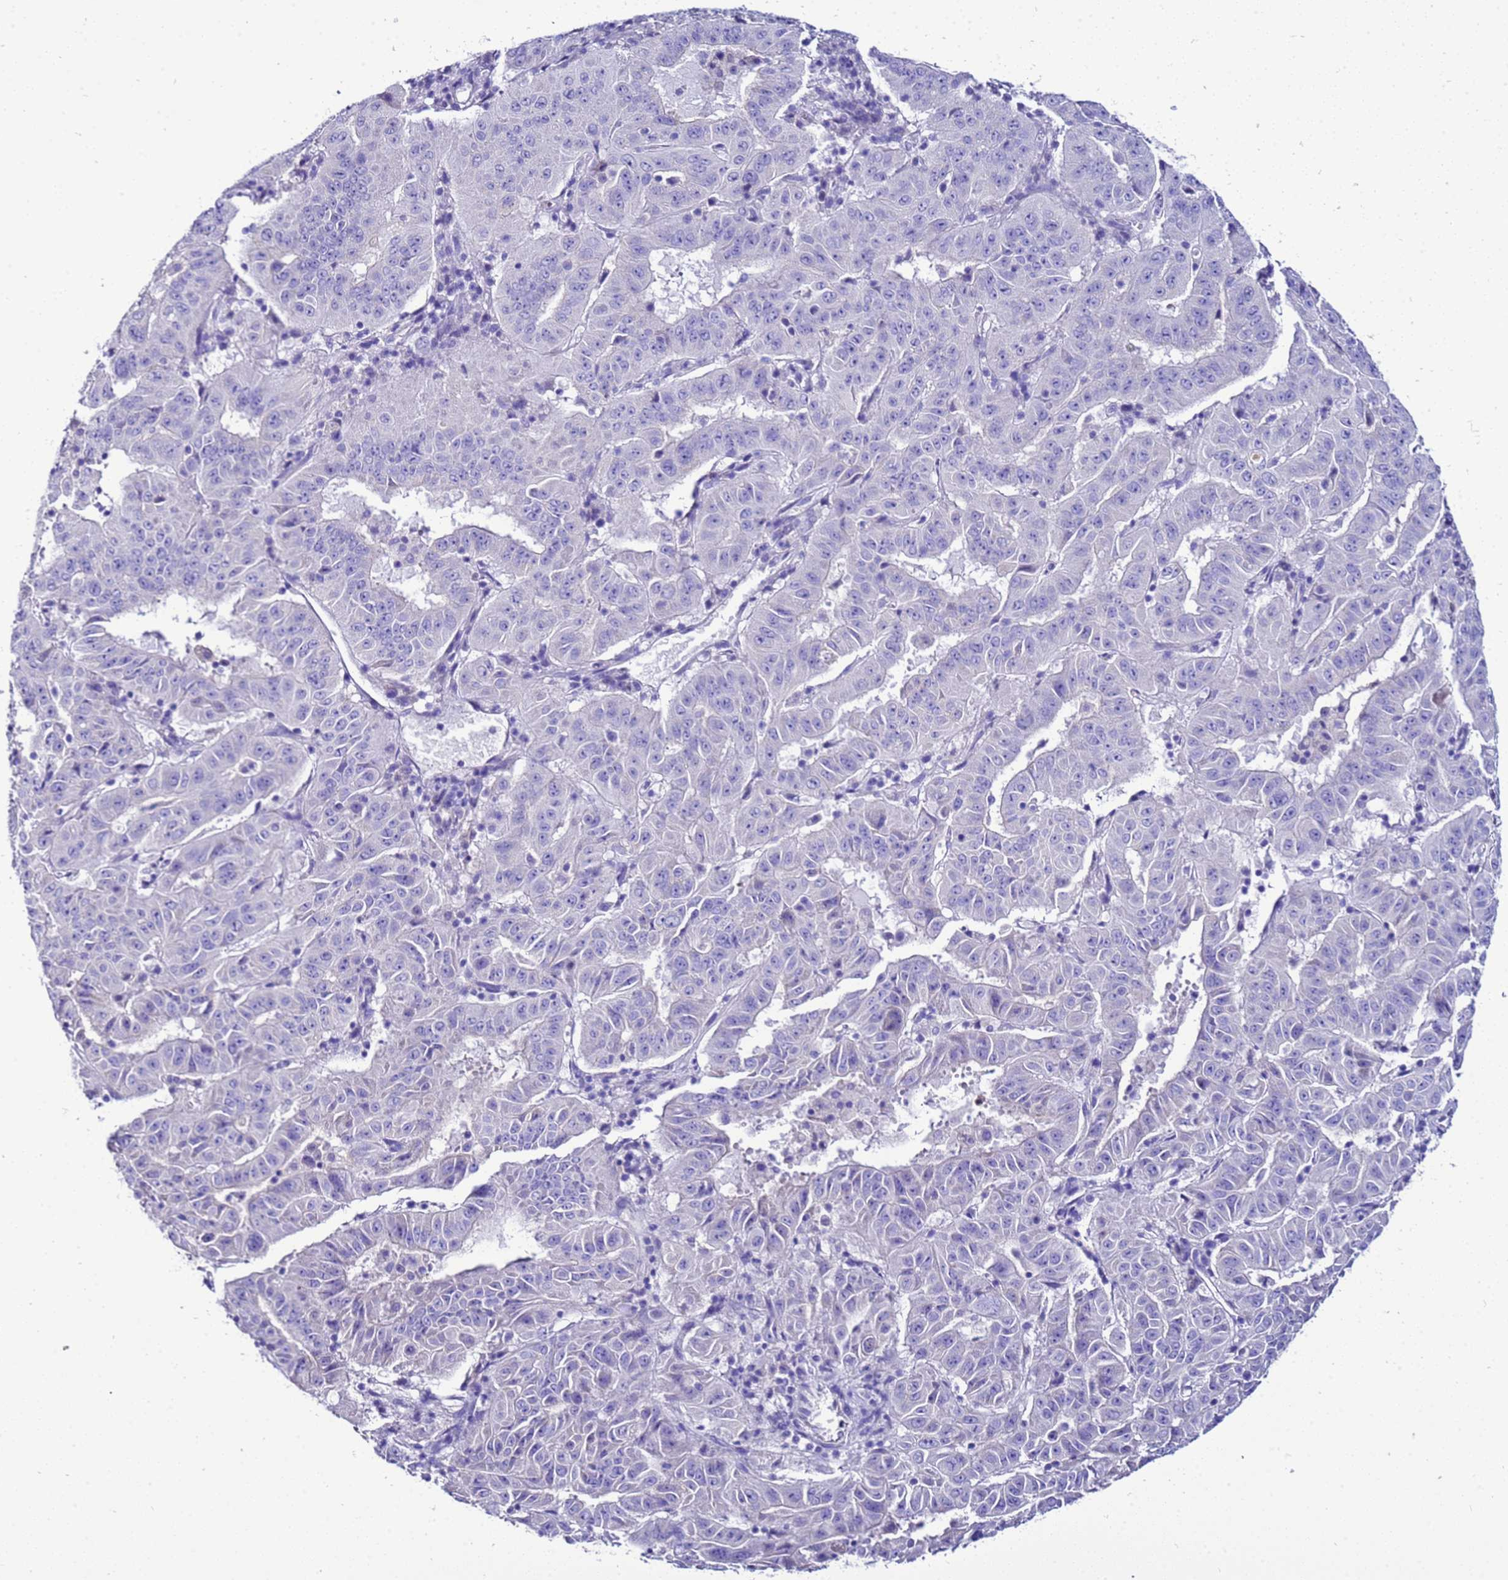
{"staining": {"intensity": "negative", "quantity": "none", "location": "none"}, "tissue": "pancreatic cancer", "cell_type": "Tumor cells", "image_type": "cancer", "snomed": [{"axis": "morphology", "description": "Adenocarcinoma, NOS"}, {"axis": "topography", "description": "Pancreas"}], "caption": "Histopathology image shows no protein positivity in tumor cells of pancreatic adenocarcinoma tissue.", "gene": "BEST2", "patient": {"sex": "male", "age": 63}}